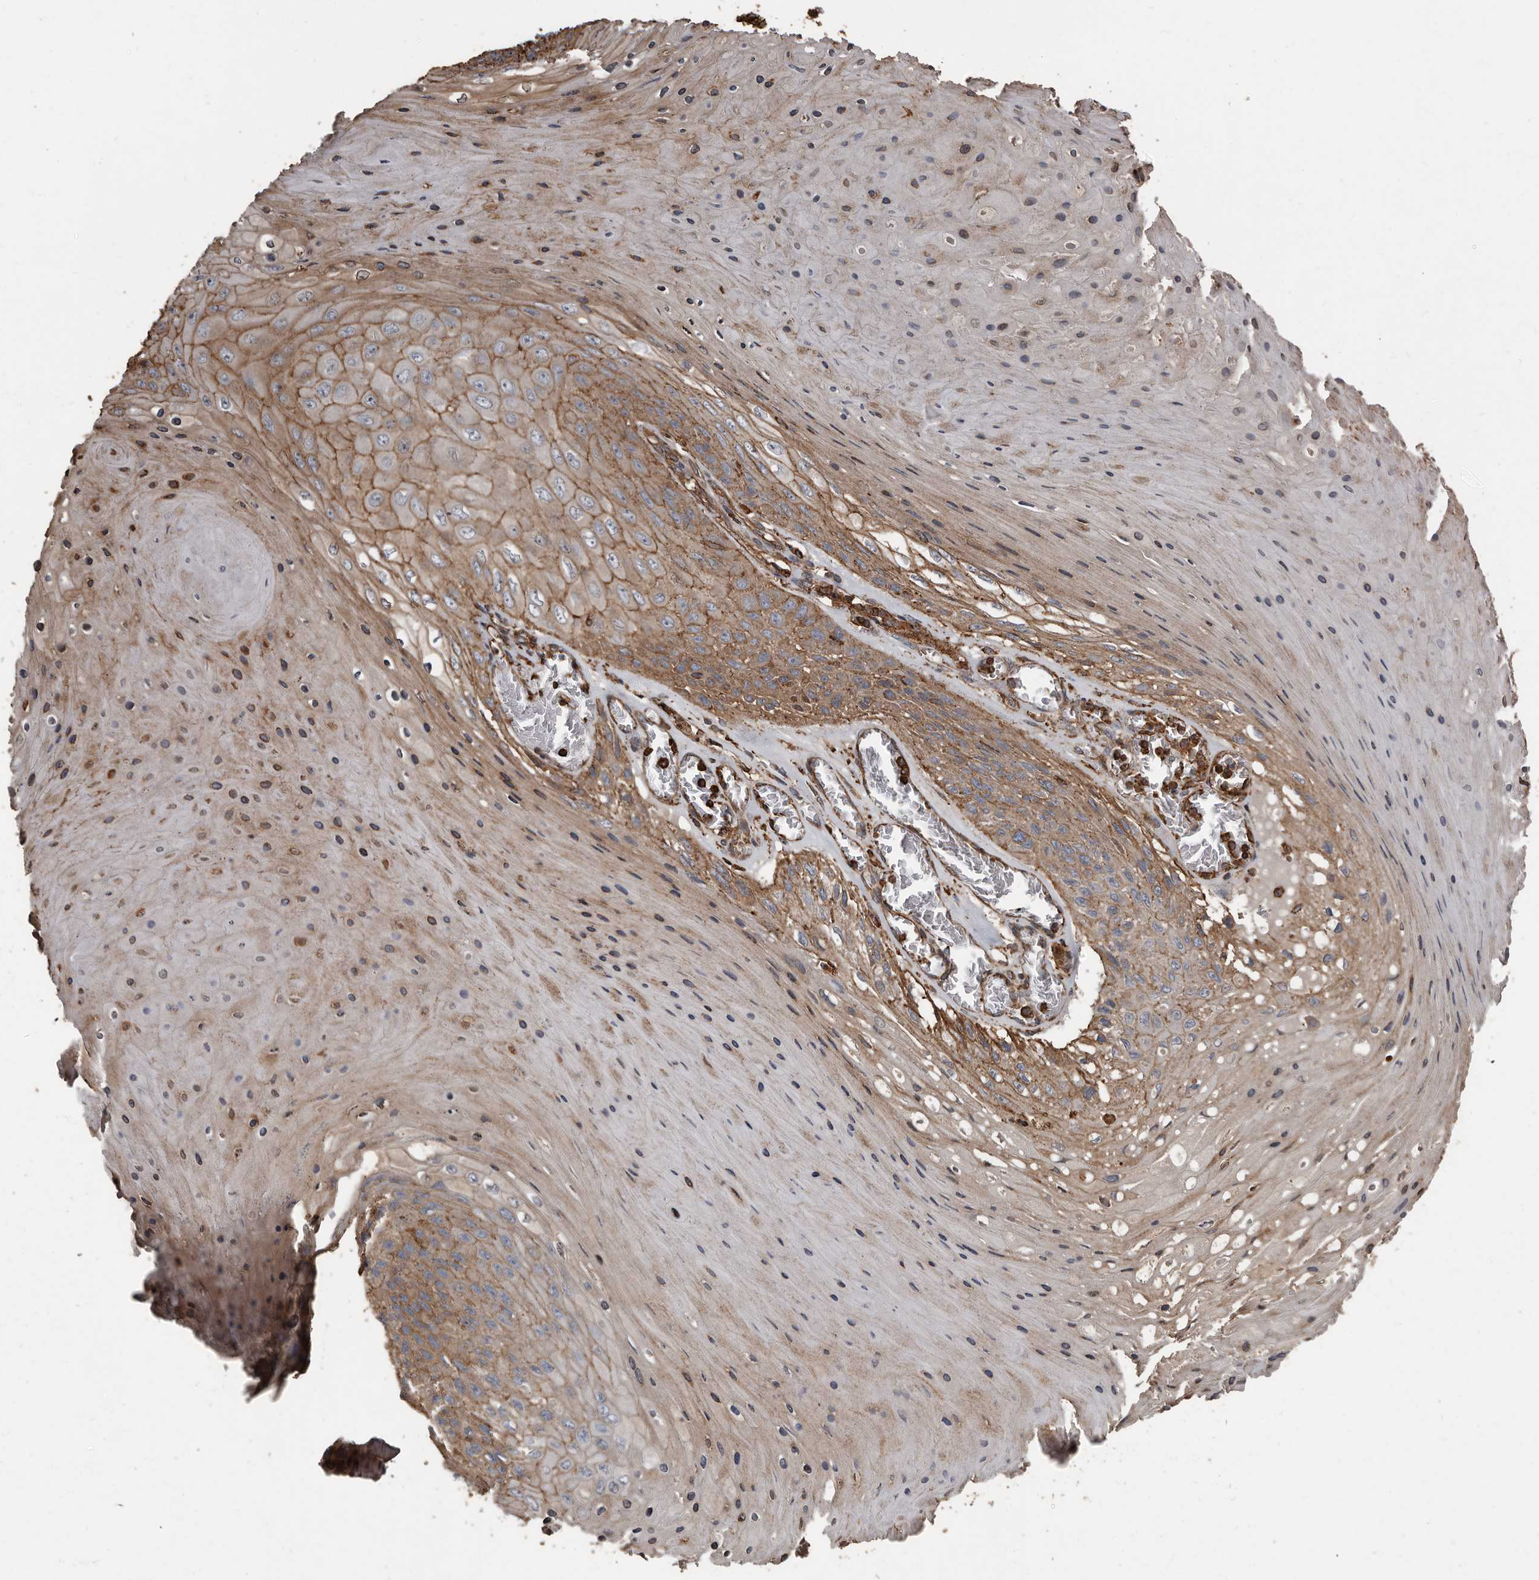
{"staining": {"intensity": "moderate", "quantity": "25%-75%", "location": "cytoplasmic/membranous"}, "tissue": "skin cancer", "cell_type": "Tumor cells", "image_type": "cancer", "snomed": [{"axis": "morphology", "description": "Squamous cell carcinoma, NOS"}, {"axis": "topography", "description": "Skin"}], "caption": "Human skin cancer (squamous cell carcinoma) stained with a brown dye reveals moderate cytoplasmic/membranous positive expression in approximately 25%-75% of tumor cells.", "gene": "DENND6B", "patient": {"sex": "female", "age": 88}}